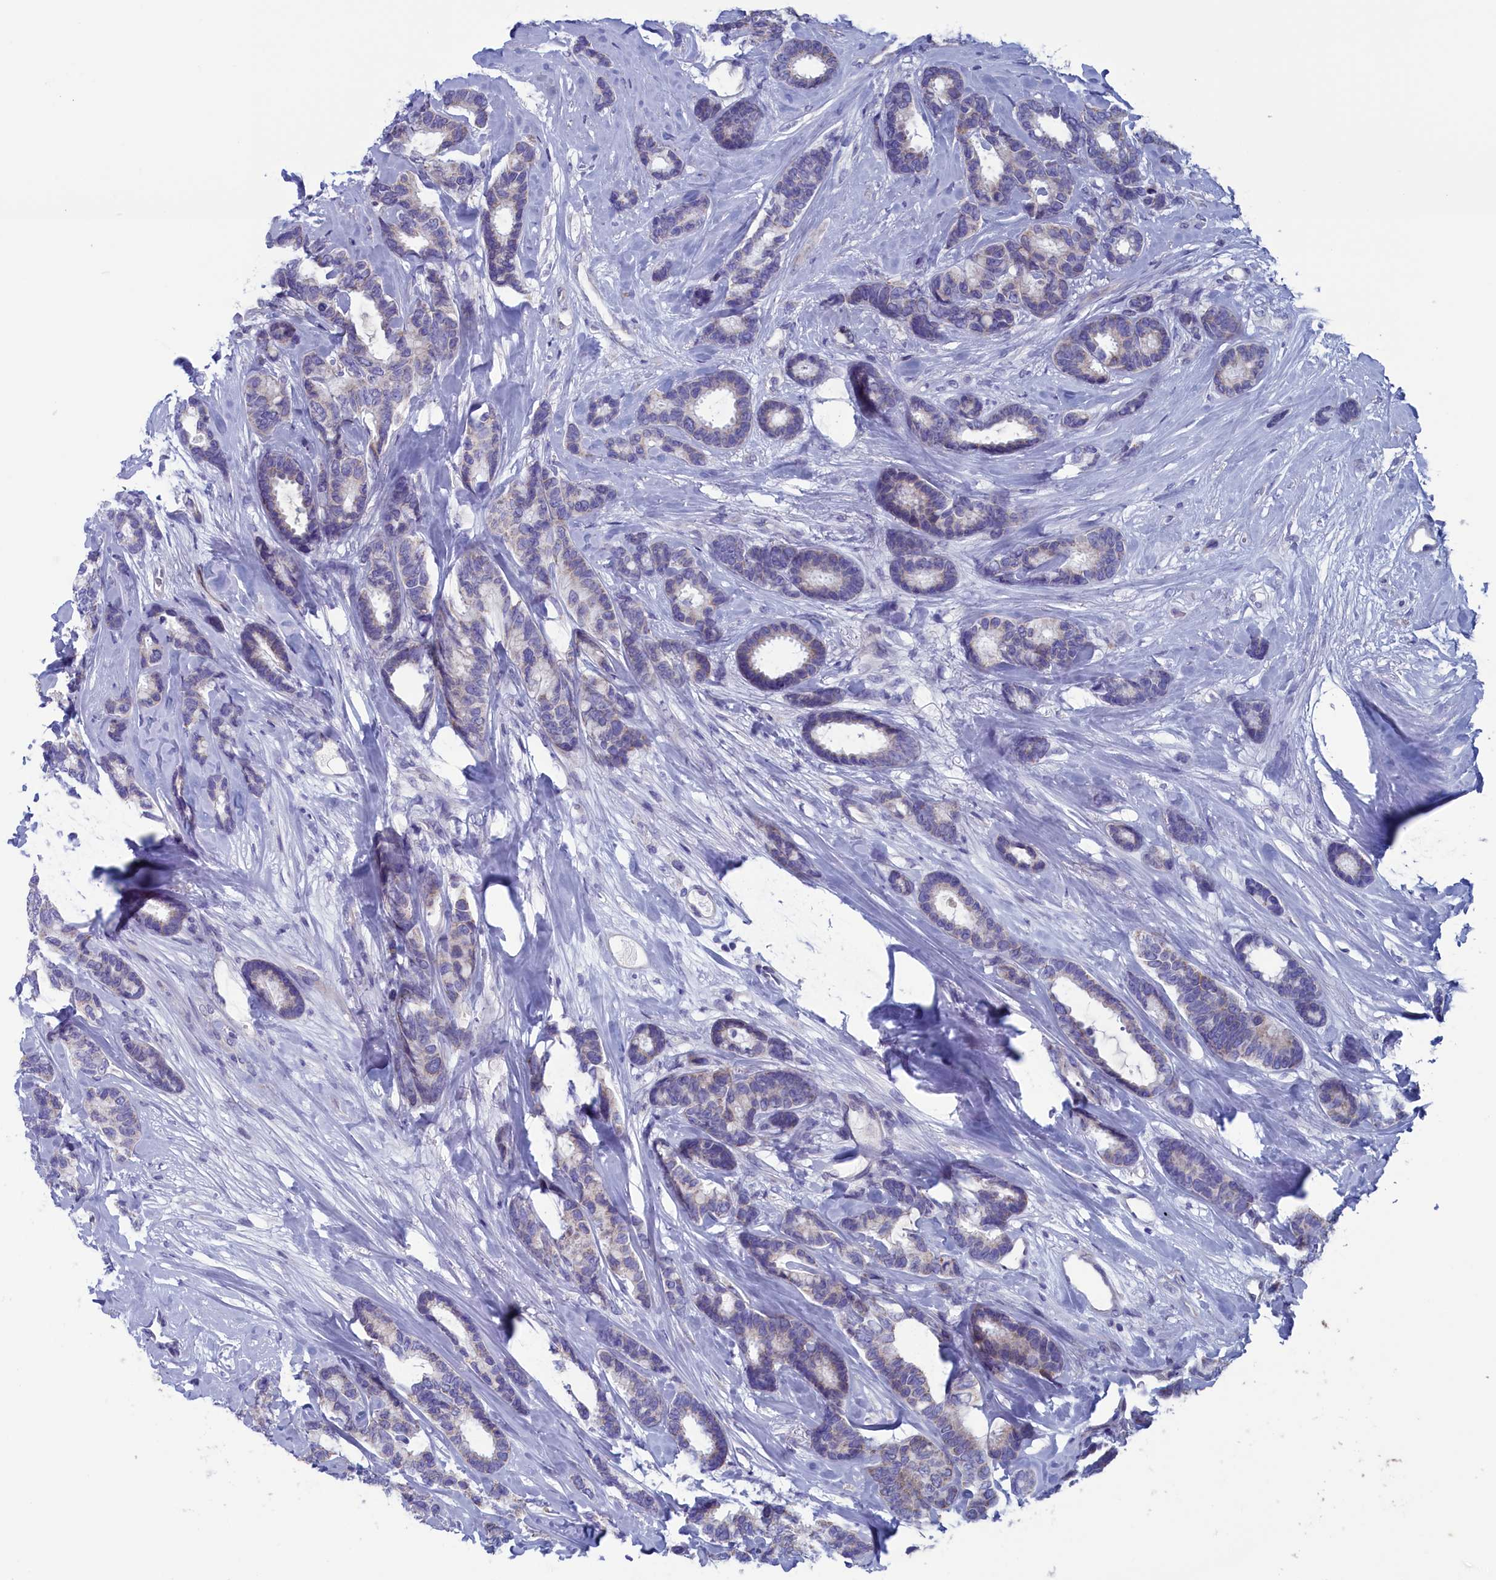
{"staining": {"intensity": "negative", "quantity": "none", "location": "none"}, "tissue": "breast cancer", "cell_type": "Tumor cells", "image_type": "cancer", "snomed": [{"axis": "morphology", "description": "Duct carcinoma"}, {"axis": "topography", "description": "Breast"}], "caption": "Tumor cells show no significant protein expression in infiltrating ductal carcinoma (breast).", "gene": "NIBAN3", "patient": {"sex": "female", "age": 87}}